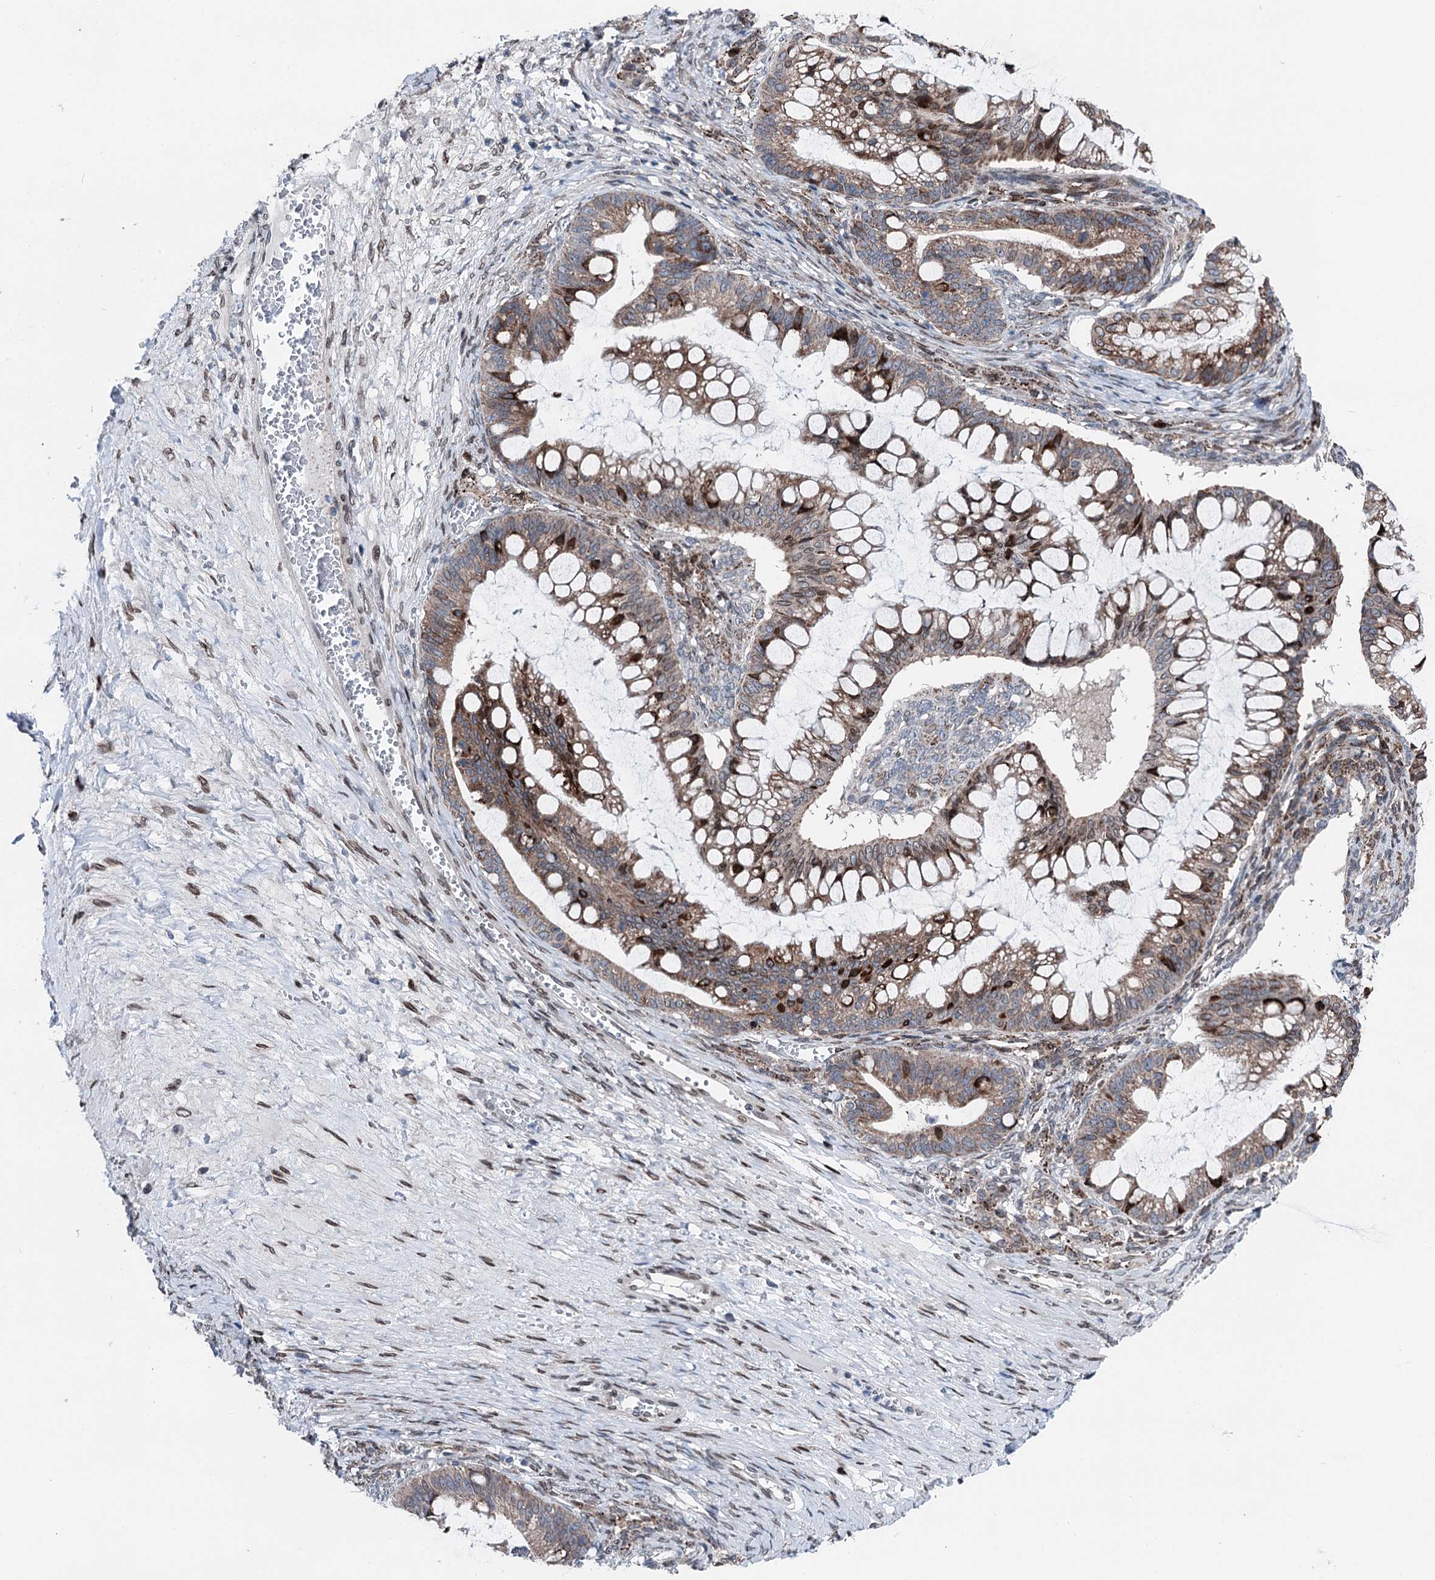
{"staining": {"intensity": "moderate", "quantity": ">75%", "location": "cytoplasmic/membranous"}, "tissue": "ovarian cancer", "cell_type": "Tumor cells", "image_type": "cancer", "snomed": [{"axis": "morphology", "description": "Cystadenocarcinoma, mucinous, NOS"}, {"axis": "topography", "description": "Ovary"}], "caption": "Human ovarian cancer stained with a protein marker shows moderate staining in tumor cells.", "gene": "MRPL14", "patient": {"sex": "female", "age": 73}}